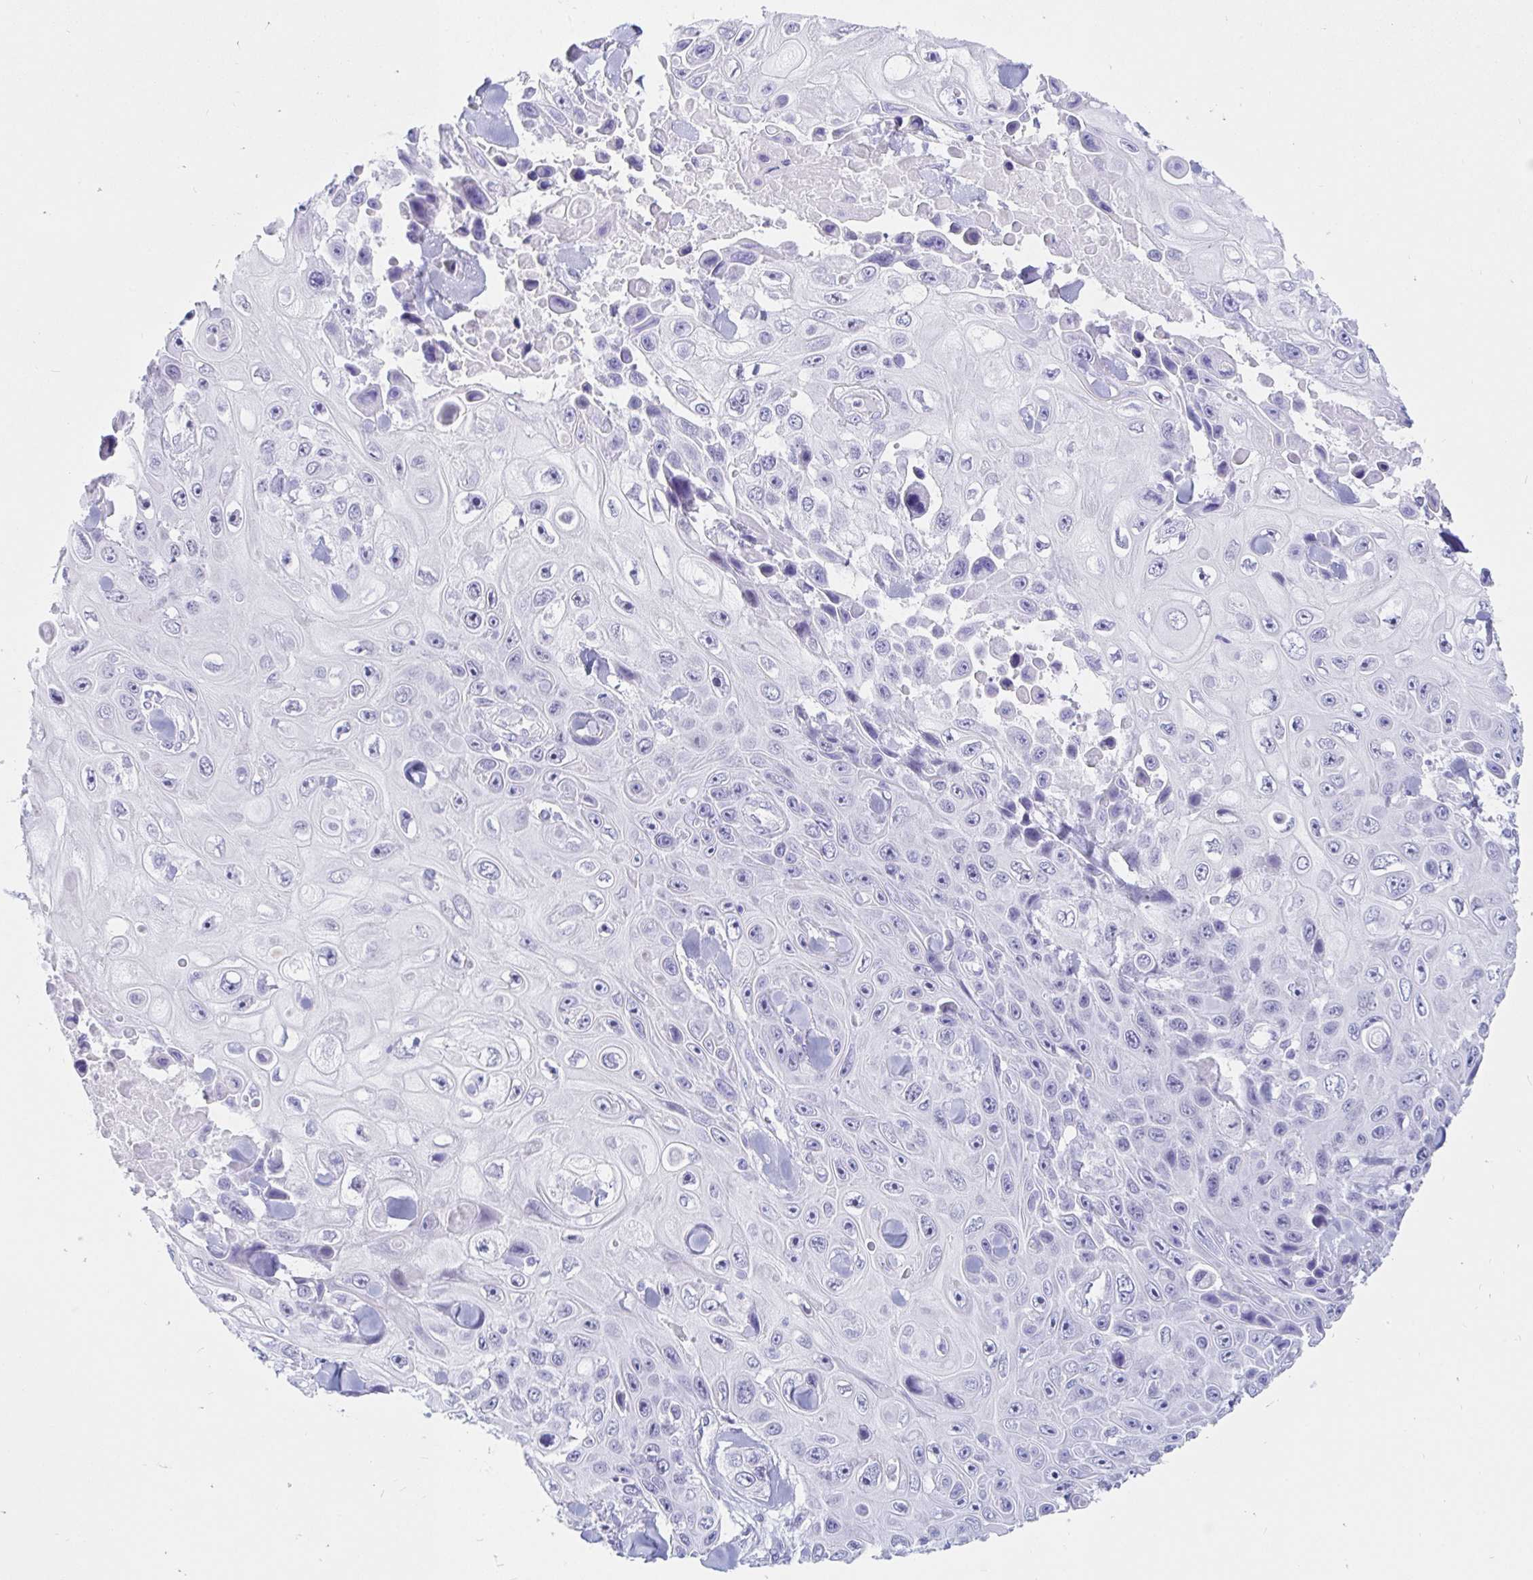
{"staining": {"intensity": "negative", "quantity": "none", "location": "none"}, "tissue": "skin cancer", "cell_type": "Tumor cells", "image_type": "cancer", "snomed": [{"axis": "morphology", "description": "Squamous cell carcinoma, NOS"}, {"axis": "topography", "description": "Skin"}], "caption": "A histopathology image of human skin cancer (squamous cell carcinoma) is negative for staining in tumor cells.", "gene": "OR6T1", "patient": {"sex": "male", "age": 82}}